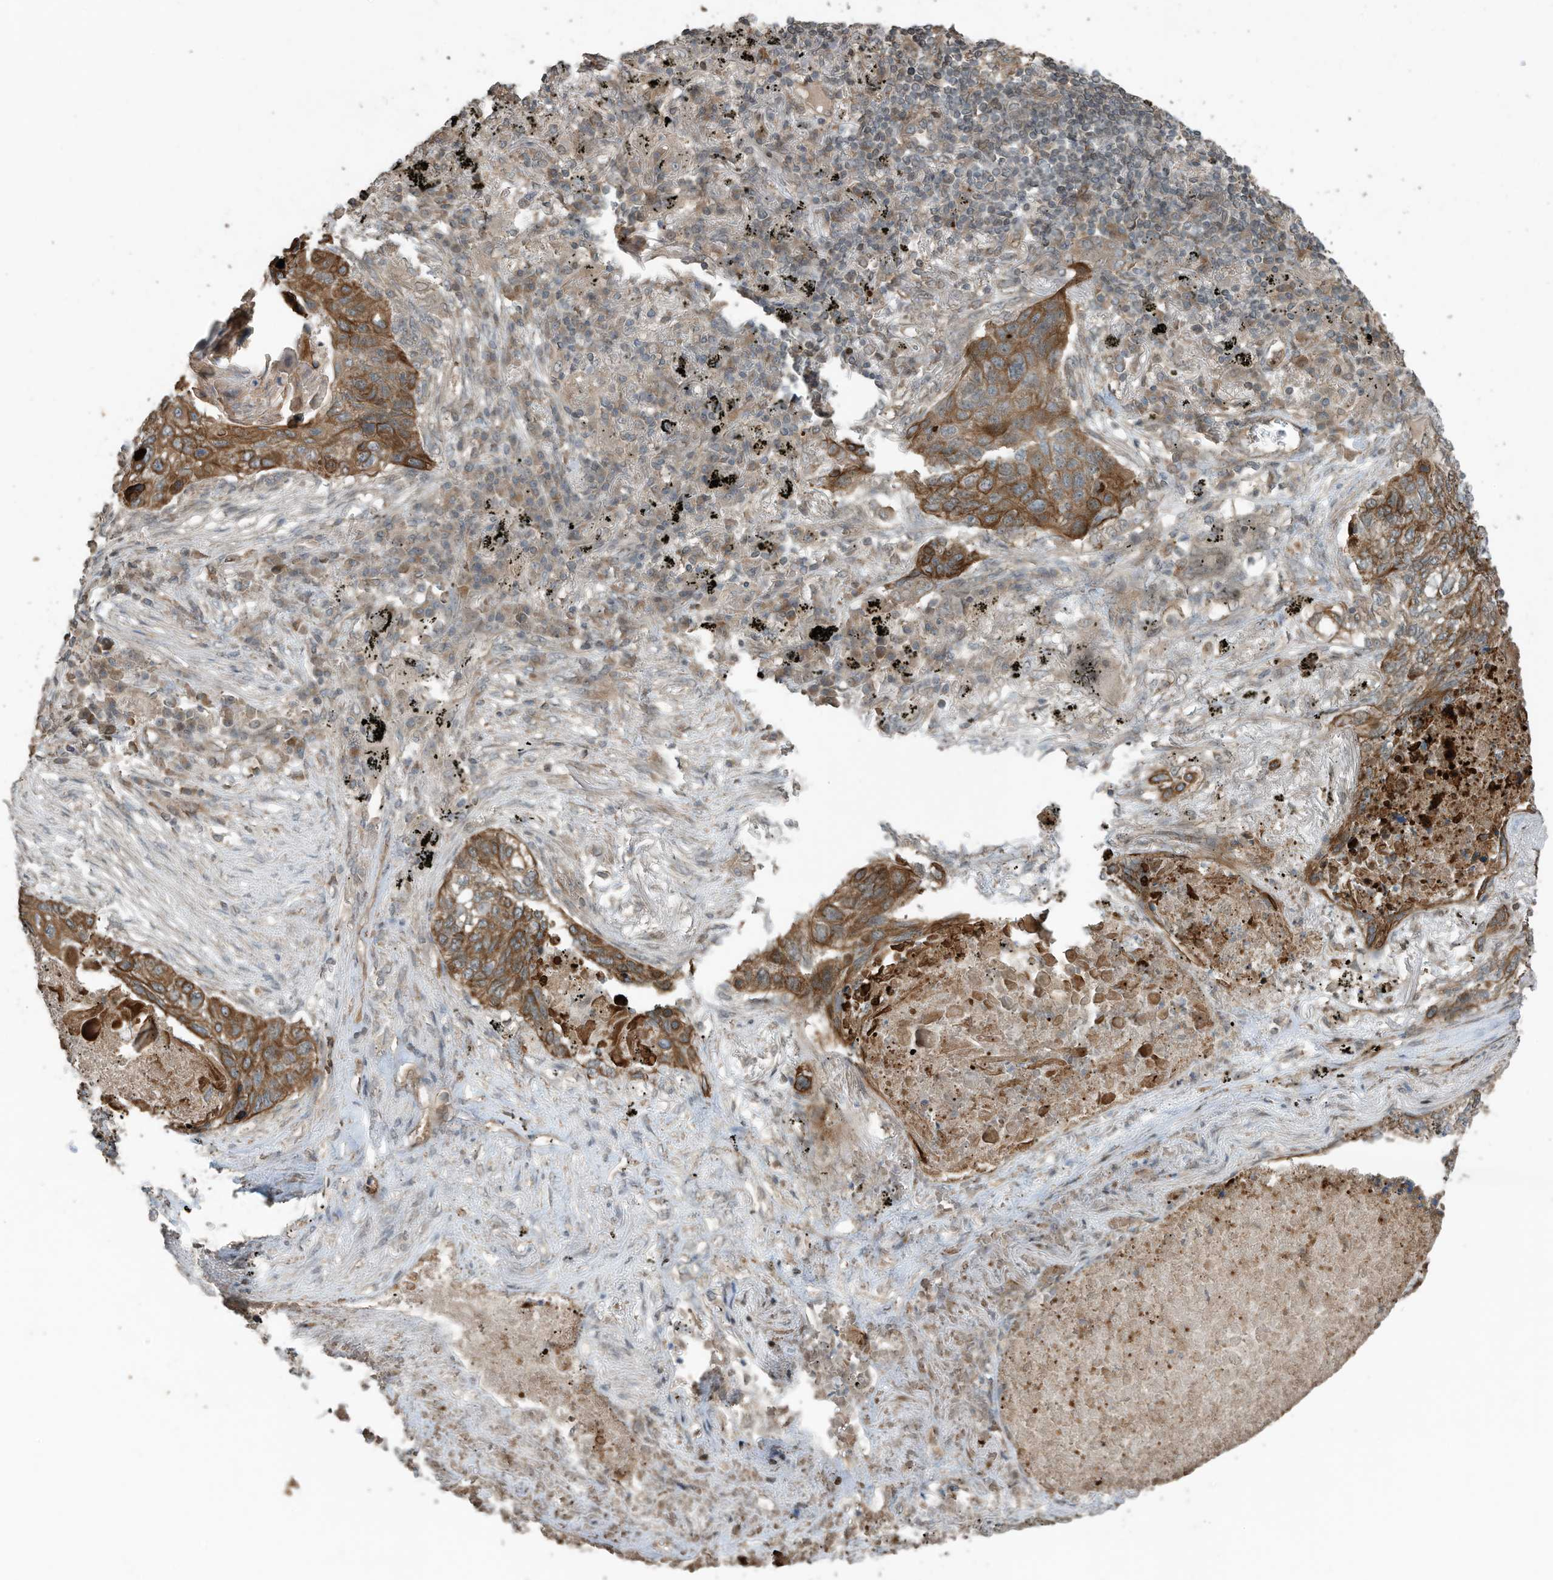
{"staining": {"intensity": "strong", "quantity": ">75%", "location": "cytoplasmic/membranous"}, "tissue": "lung cancer", "cell_type": "Tumor cells", "image_type": "cancer", "snomed": [{"axis": "morphology", "description": "Squamous cell carcinoma, NOS"}, {"axis": "topography", "description": "Lung"}], "caption": "Immunohistochemistry micrograph of neoplastic tissue: human lung cancer (squamous cell carcinoma) stained using immunohistochemistry shows high levels of strong protein expression localized specifically in the cytoplasmic/membranous of tumor cells, appearing as a cytoplasmic/membranous brown color.", "gene": "ZNF653", "patient": {"sex": "female", "age": 63}}